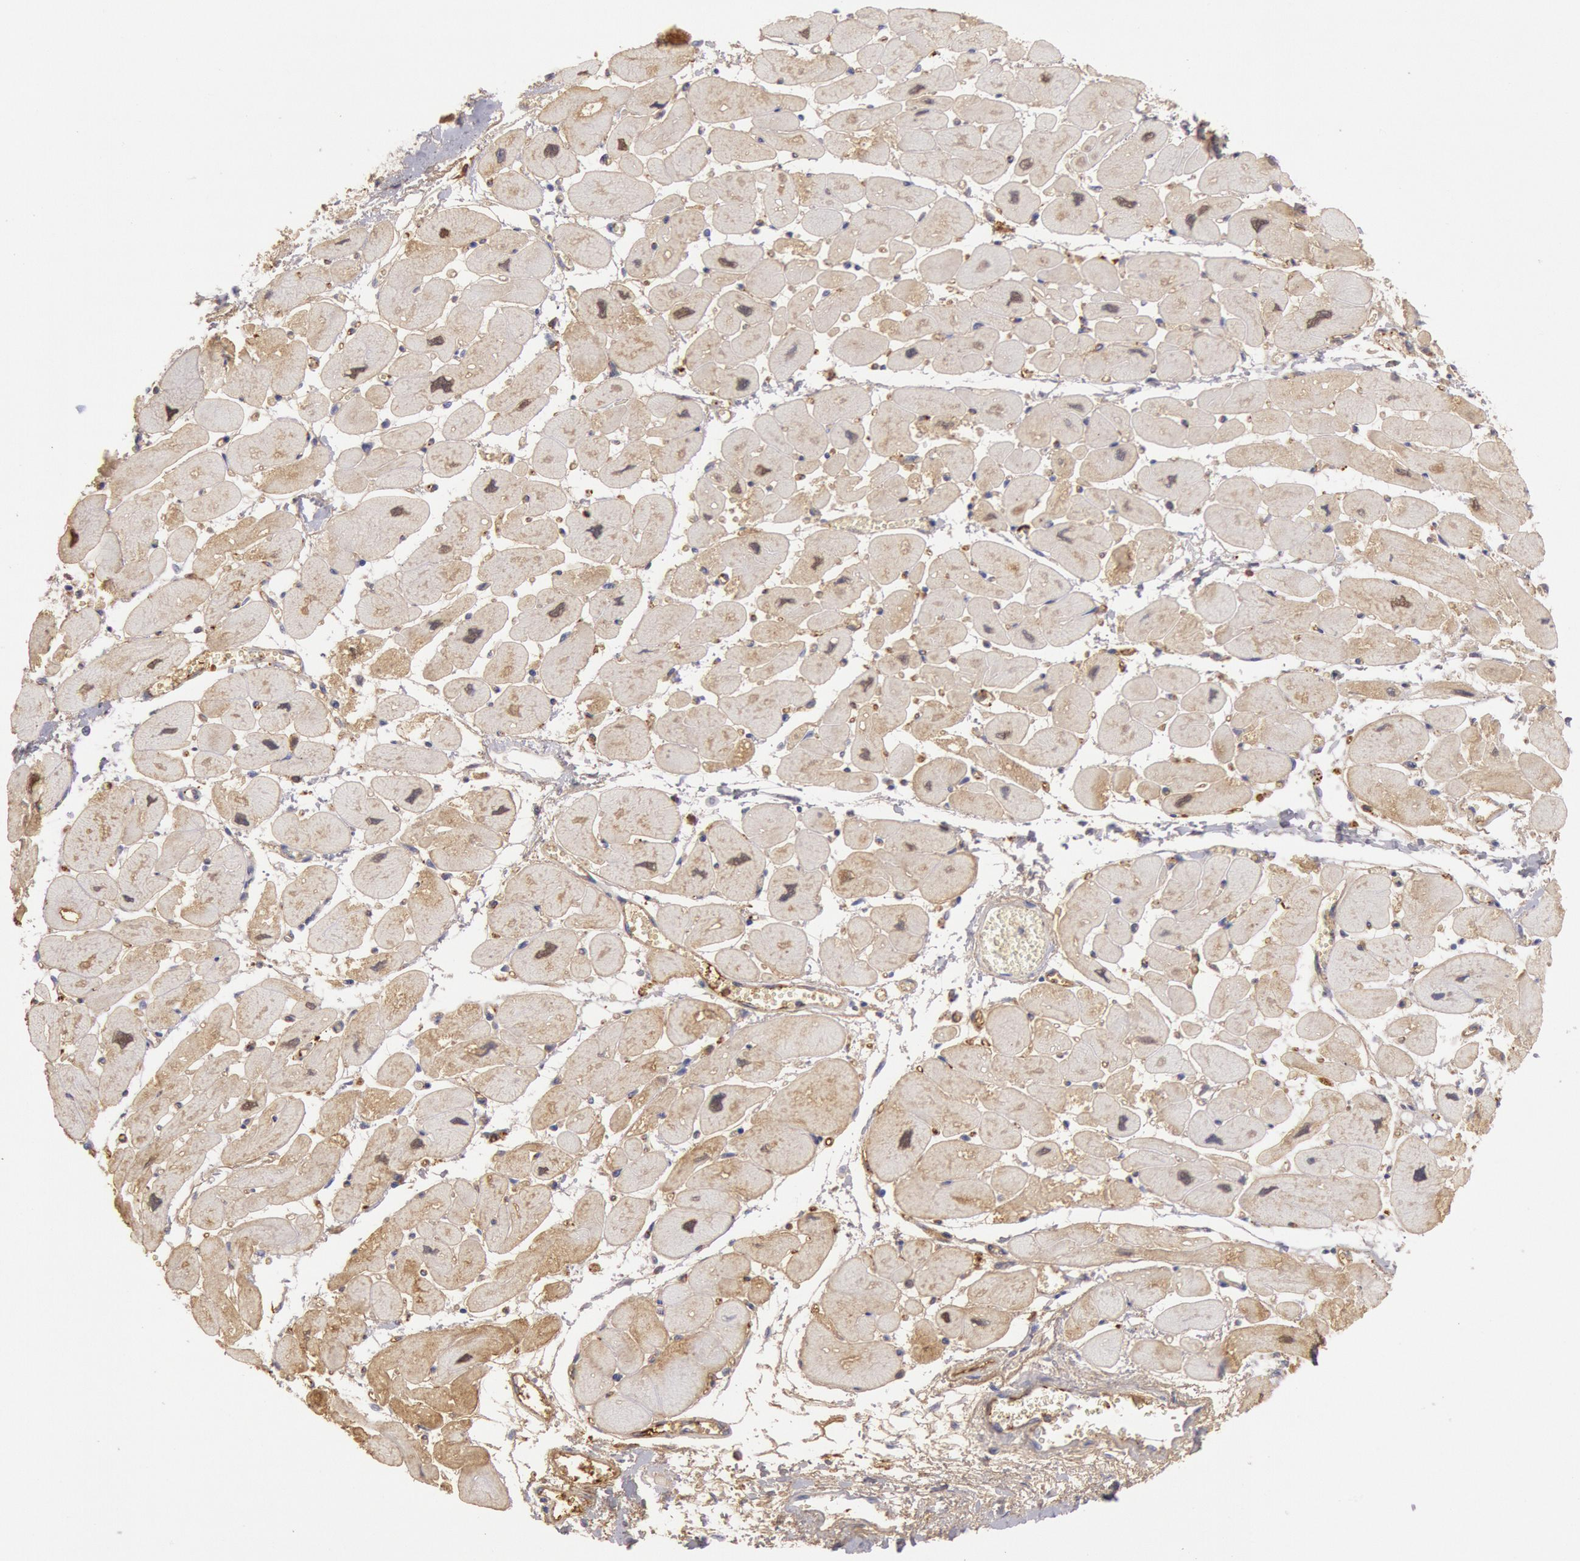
{"staining": {"intensity": "weak", "quantity": "25%-75%", "location": "cytoplasmic/membranous"}, "tissue": "heart muscle", "cell_type": "Cardiomyocytes", "image_type": "normal", "snomed": [{"axis": "morphology", "description": "Normal tissue, NOS"}, {"axis": "topography", "description": "Heart"}], "caption": "Approximately 25%-75% of cardiomyocytes in unremarkable human heart muscle exhibit weak cytoplasmic/membranous protein expression as visualized by brown immunohistochemical staining.", "gene": "IGHA1", "patient": {"sex": "female", "age": 54}}